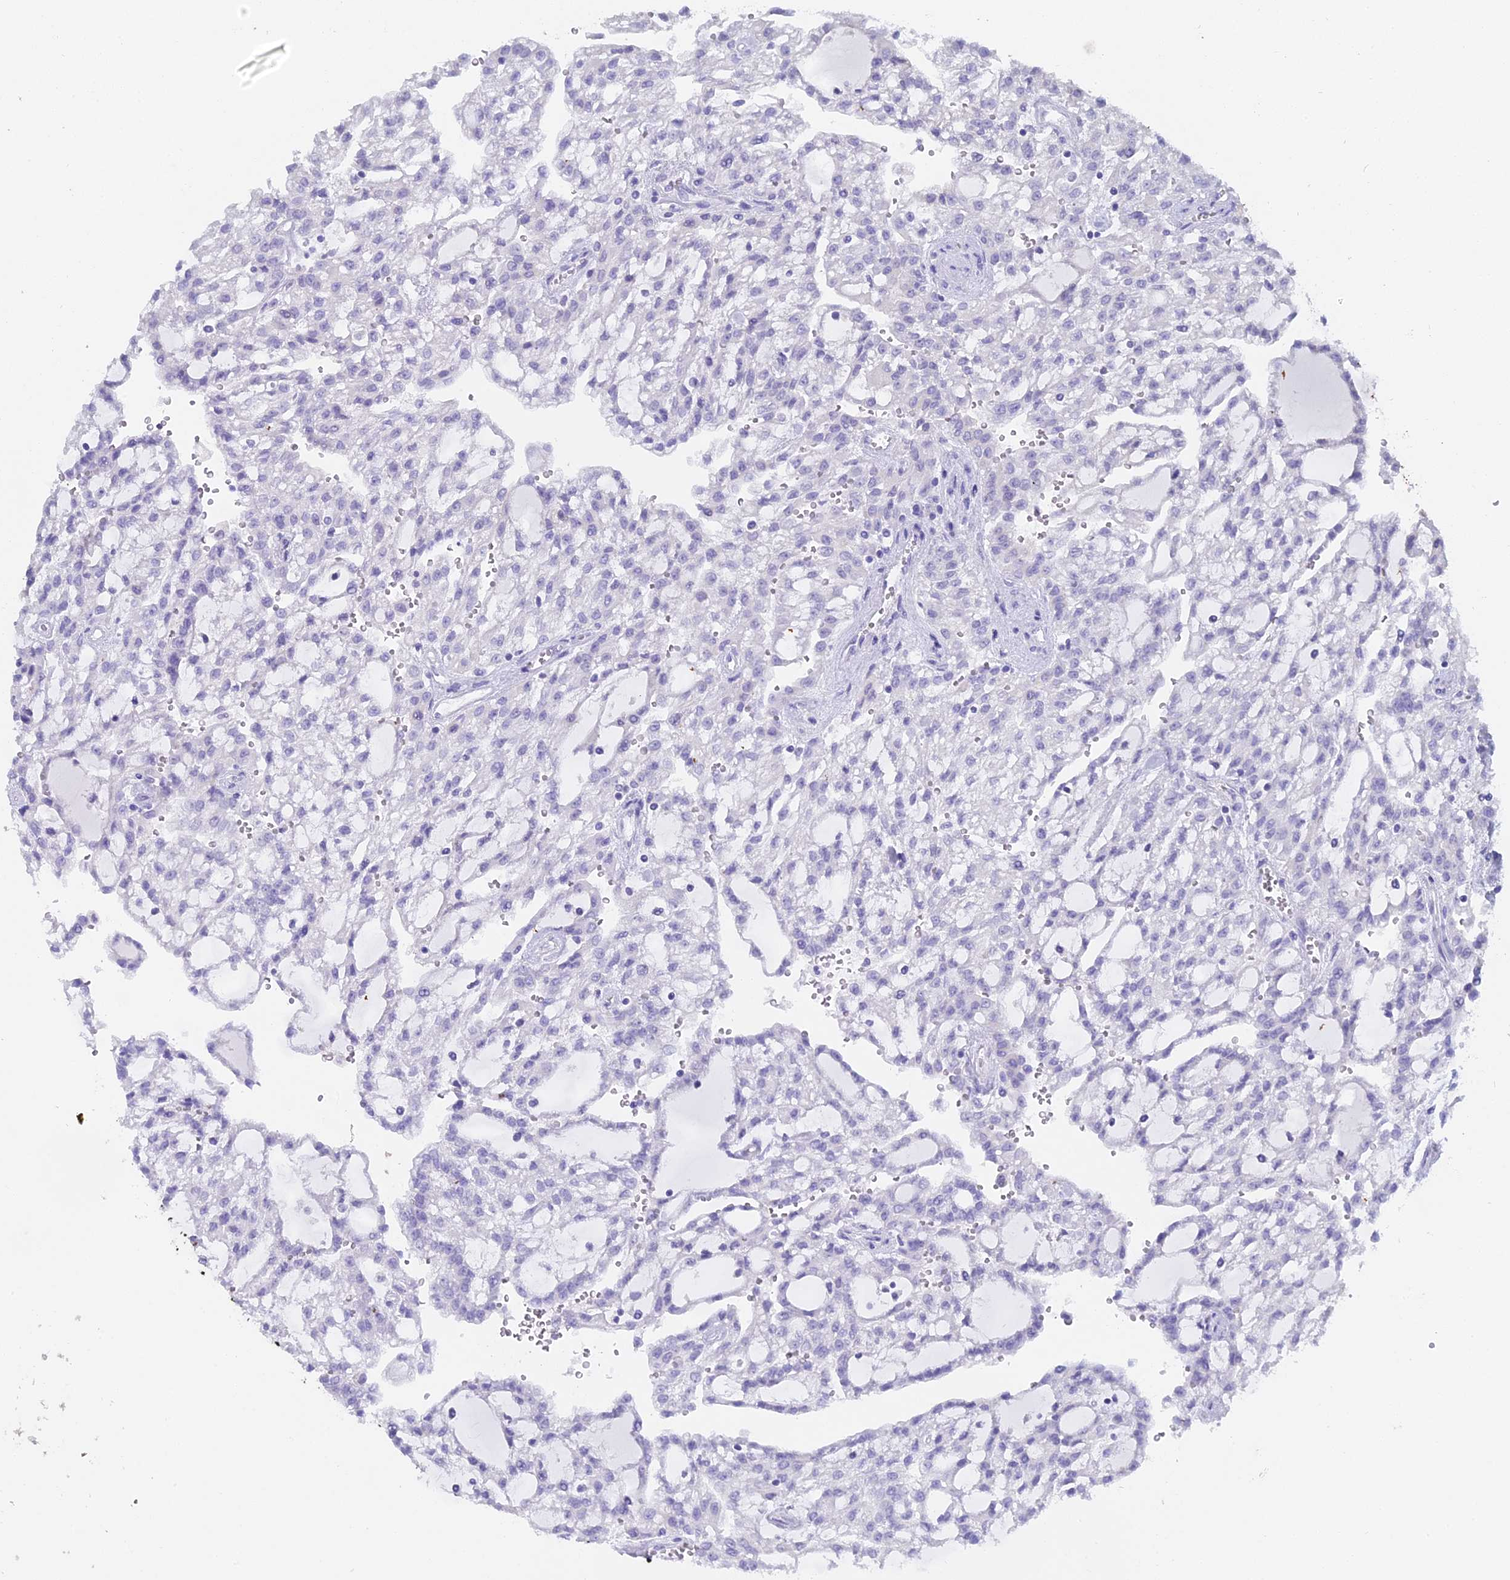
{"staining": {"intensity": "negative", "quantity": "none", "location": "none"}, "tissue": "renal cancer", "cell_type": "Tumor cells", "image_type": "cancer", "snomed": [{"axis": "morphology", "description": "Adenocarcinoma, NOS"}, {"axis": "topography", "description": "Kidney"}], "caption": "Immunohistochemistry (IHC) micrograph of neoplastic tissue: renal adenocarcinoma stained with DAB (3,3'-diaminobenzidine) reveals no significant protein positivity in tumor cells.", "gene": "S100A7", "patient": {"sex": "male", "age": 63}}